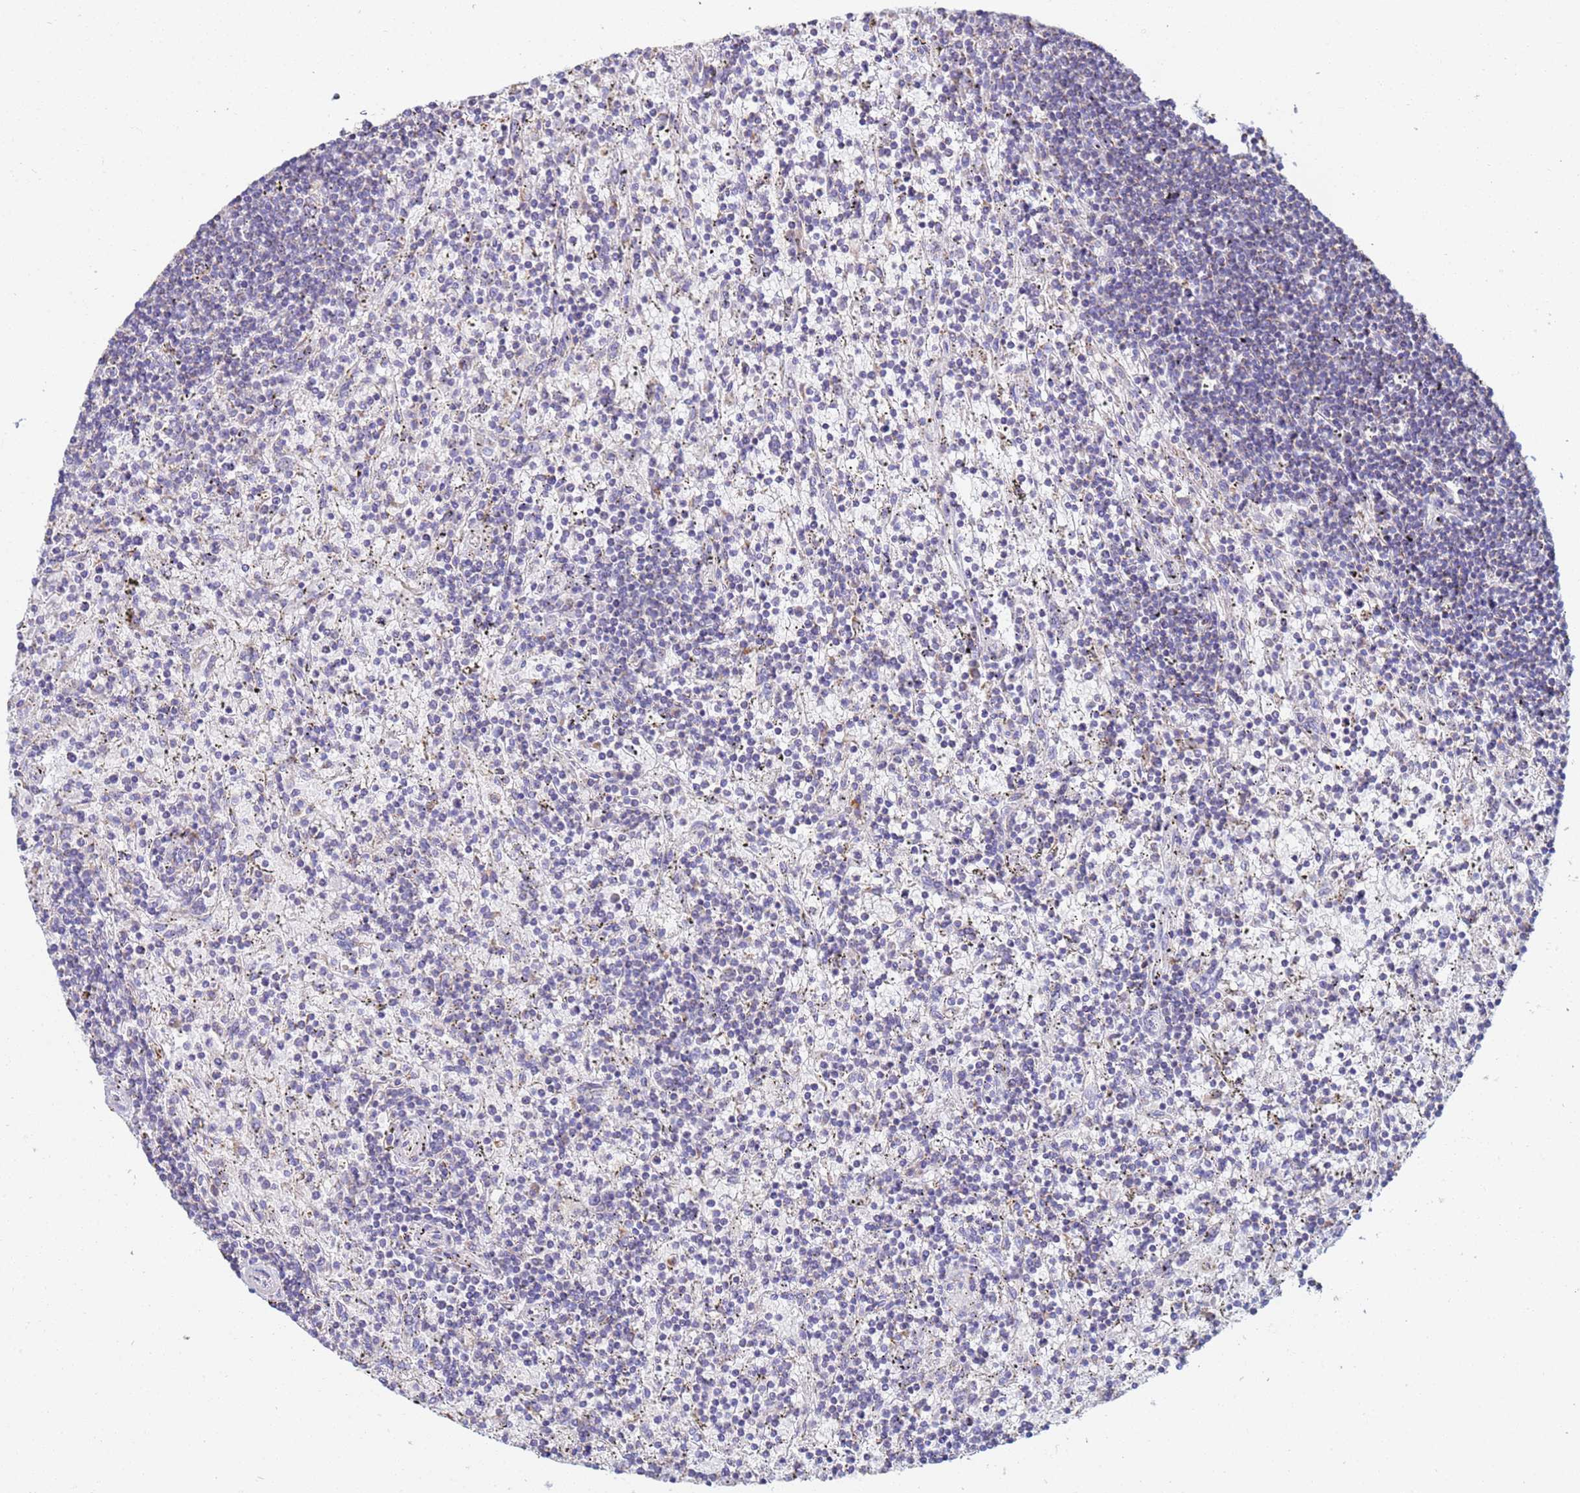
{"staining": {"intensity": "negative", "quantity": "none", "location": "none"}, "tissue": "lymphoma", "cell_type": "Tumor cells", "image_type": "cancer", "snomed": [{"axis": "morphology", "description": "Malignant lymphoma, non-Hodgkin's type, Low grade"}, {"axis": "topography", "description": "Spleen"}], "caption": "Human lymphoma stained for a protein using immunohistochemistry demonstrates no expression in tumor cells.", "gene": "UQCRH", "patient": {"sex": "male", "age": 76}}